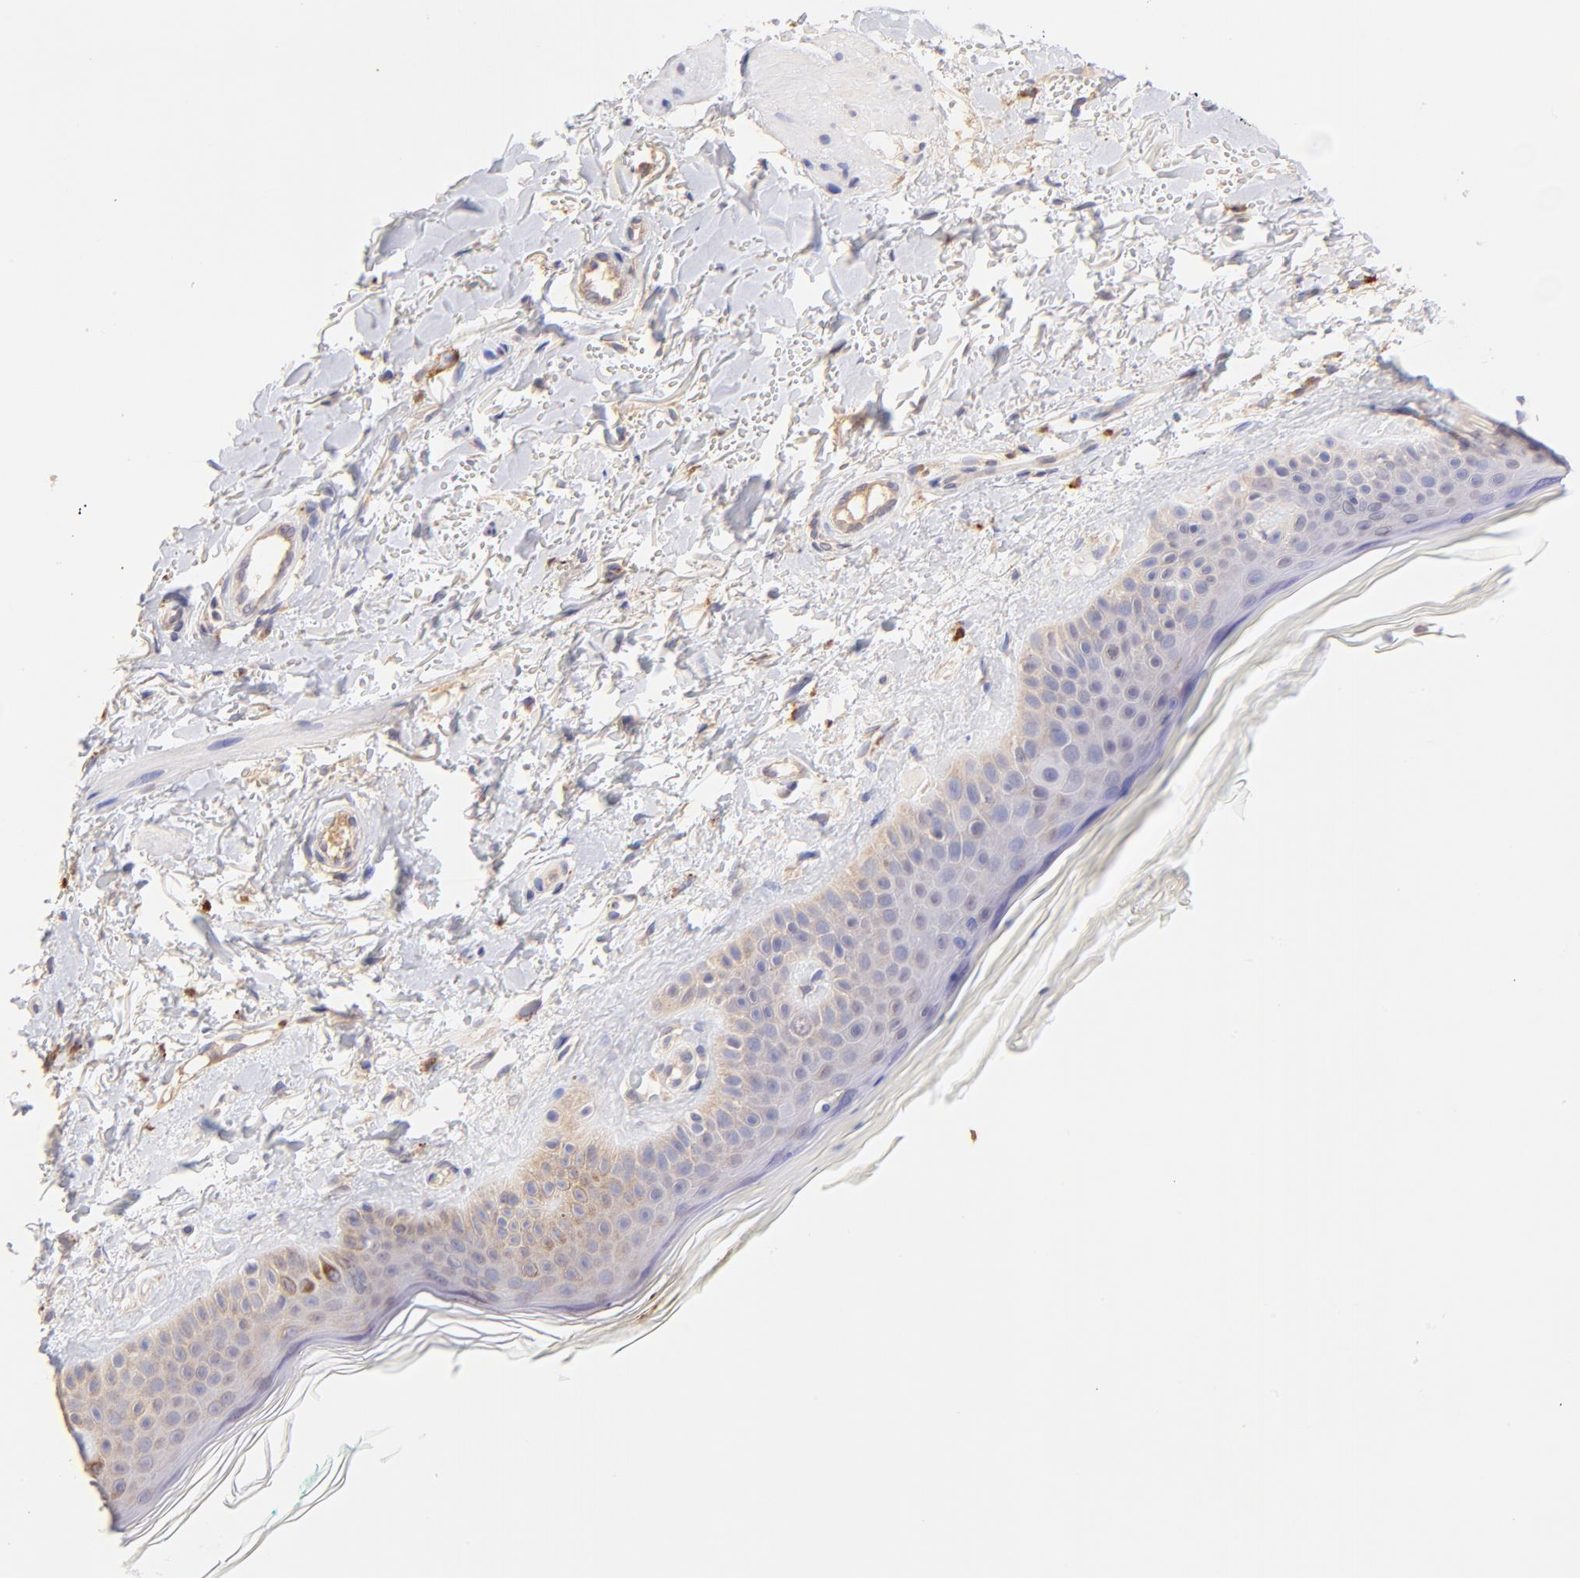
{"staining": {"intensity": "weak", "quantity": ">75%", "location": "cytoplasmic/membranous"}, "tissue": "skin", "cell_type": "Fibroblasts", "image_type": "normal", "snomed": [{"axis": "morphology", "description": "Normal tissue, NOS"}, {"axis": "topography", "description": "Skin"}], "caption": "Brown immunohistochemical staining in benign human skin displays weak cytoplasmic/membranous positivity in about >75% of fibroblasts. (Brightfield microscopy of DAB IHC at high magnification).", "gene": "RPL11", "patient": {"sex": "male", "age": 71}}